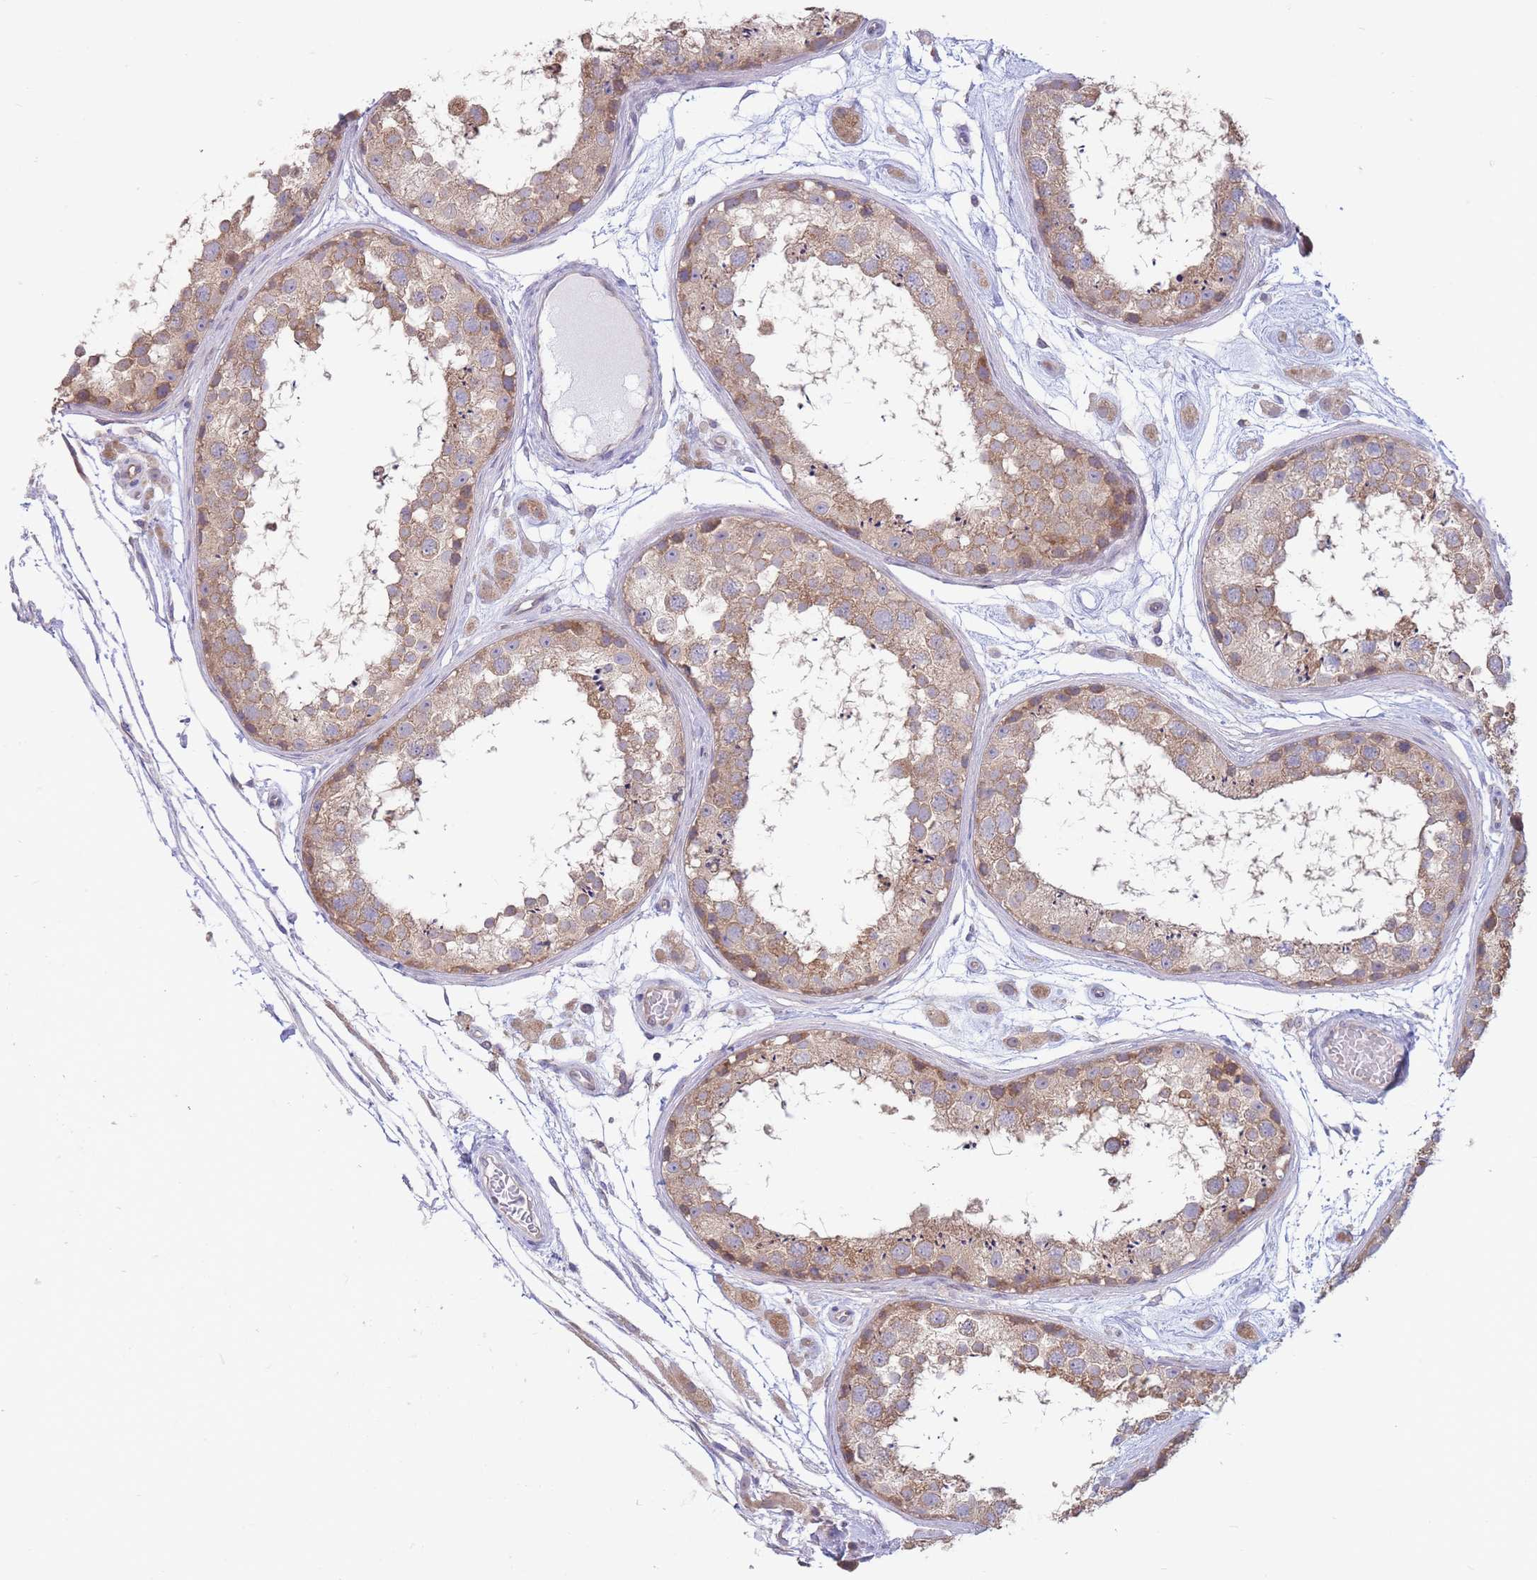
{"staining": {"intensity": "moderate", "quantity": "25%-75%", "location": "cytoplasmic/membranous"}, "tissue": "testis", "cell_type": "Cells in seminiferous ducts", "image_type": "normal", "snomed": [{"axis": "morphology", "description": "Normal tissue, NOS"}, {"axis": "topography", "description": "Testis"}], "caption": "Protein analysis of unremarkable testis demonstrates moderate cytoplasmic/membranous positivity in approximately 25%-75% of cells in seminiferous ducts.", "gene": "ALS2CL", "patient": {"sex": "male", "age": 25}}